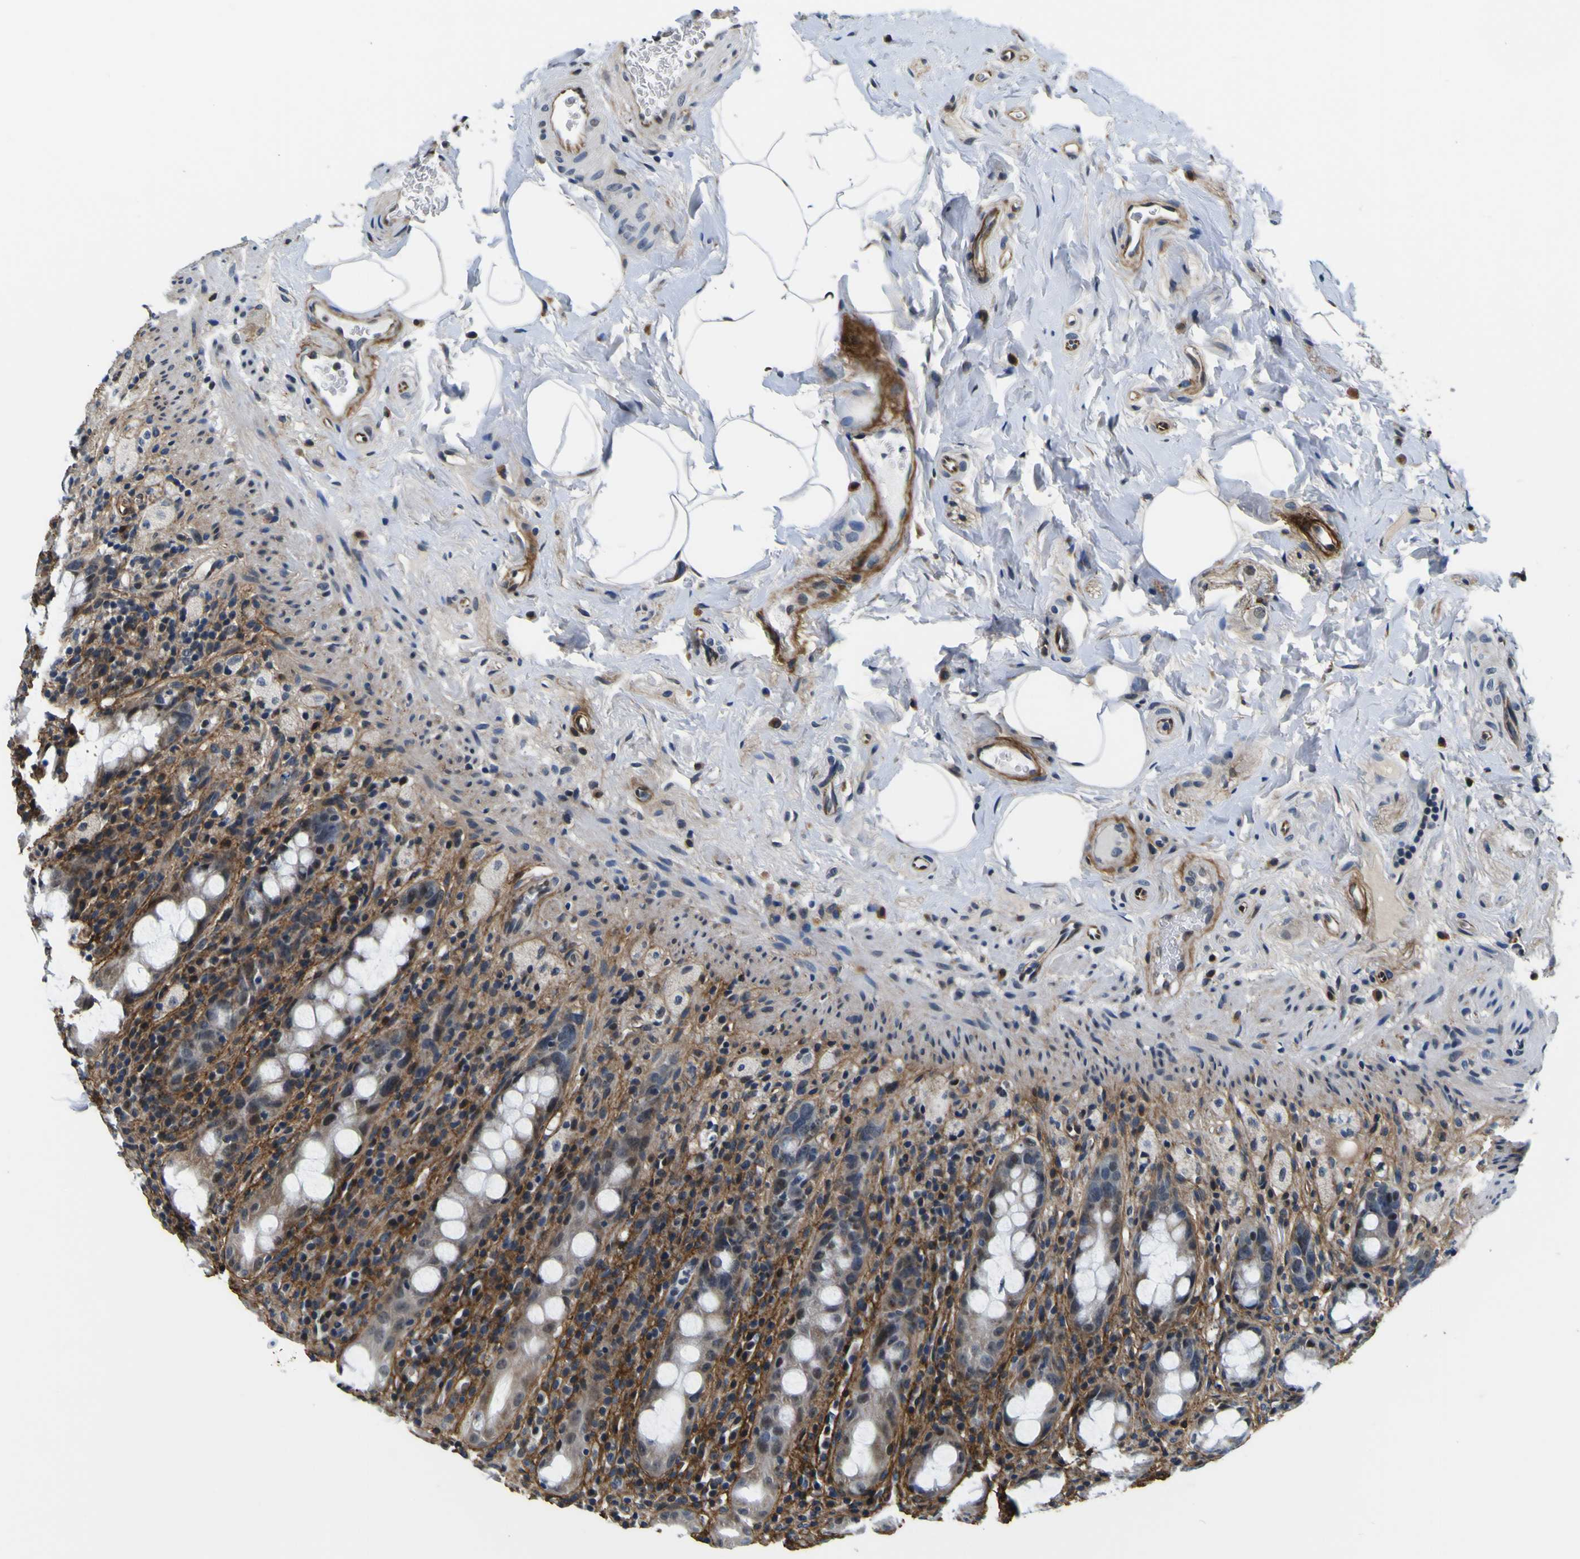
{"staining": {"intensity": "negative", "quantity": "none", "location": "none"}, "tissue": "rectum", "cell_type": "Glandular cells", "image_type": "normal", "snomed": [{"axis": "morphology", "description": "Normal tissue, NOS"}, {"axis": "topography", "description": "Rectum"}], "caption": "DAB (3,3'-diaminobenzidine) immunohistochemical staining of benign rectum shows no significant expression in glandular cells.", "gene": "POSTN", "patient": {"sex": "male", "age": 44}}